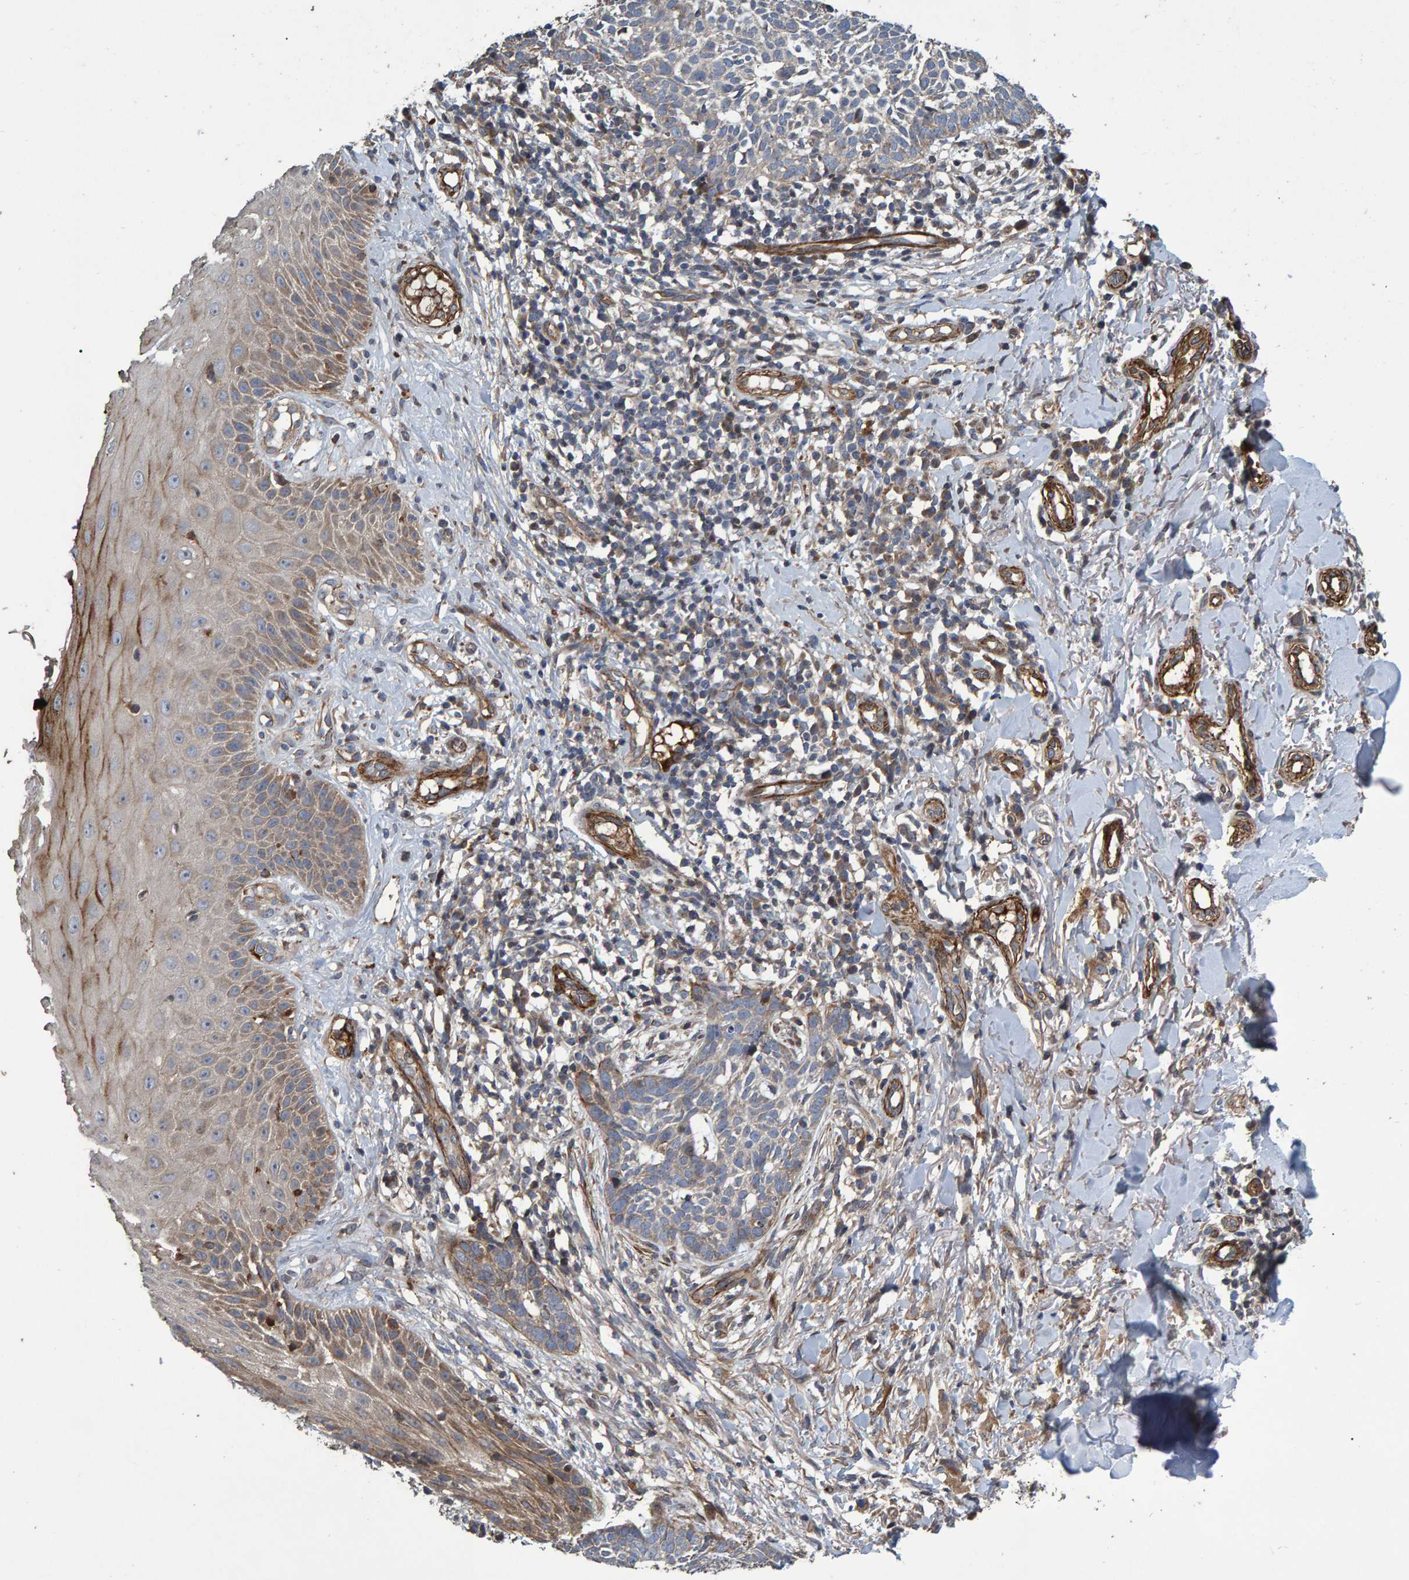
{"staining": {"intensity": "weak", "quantity": "<25%", "location": "cytoplasmic/membranous"}, "tissue": "skin cancer", "cell_type": "Tumor cells", "image_type": "cancer", "snomed": [{"axis": "morphology", "description": "Normal tissue, NOS"}, {"axis": "morphology", "description": "Basal cell carcinoma"}, {"axis": "topography", "description": "Skin"}], "caption": "Tumor cells are negative for brown protein staining in skin basal cell carcinoma. The staining is performed using DAB brown chromogen with nuclei counter-stained in using hematoxylin.", "gene": "SLIT2", "patient": {"sex": "male", "age": 67}}